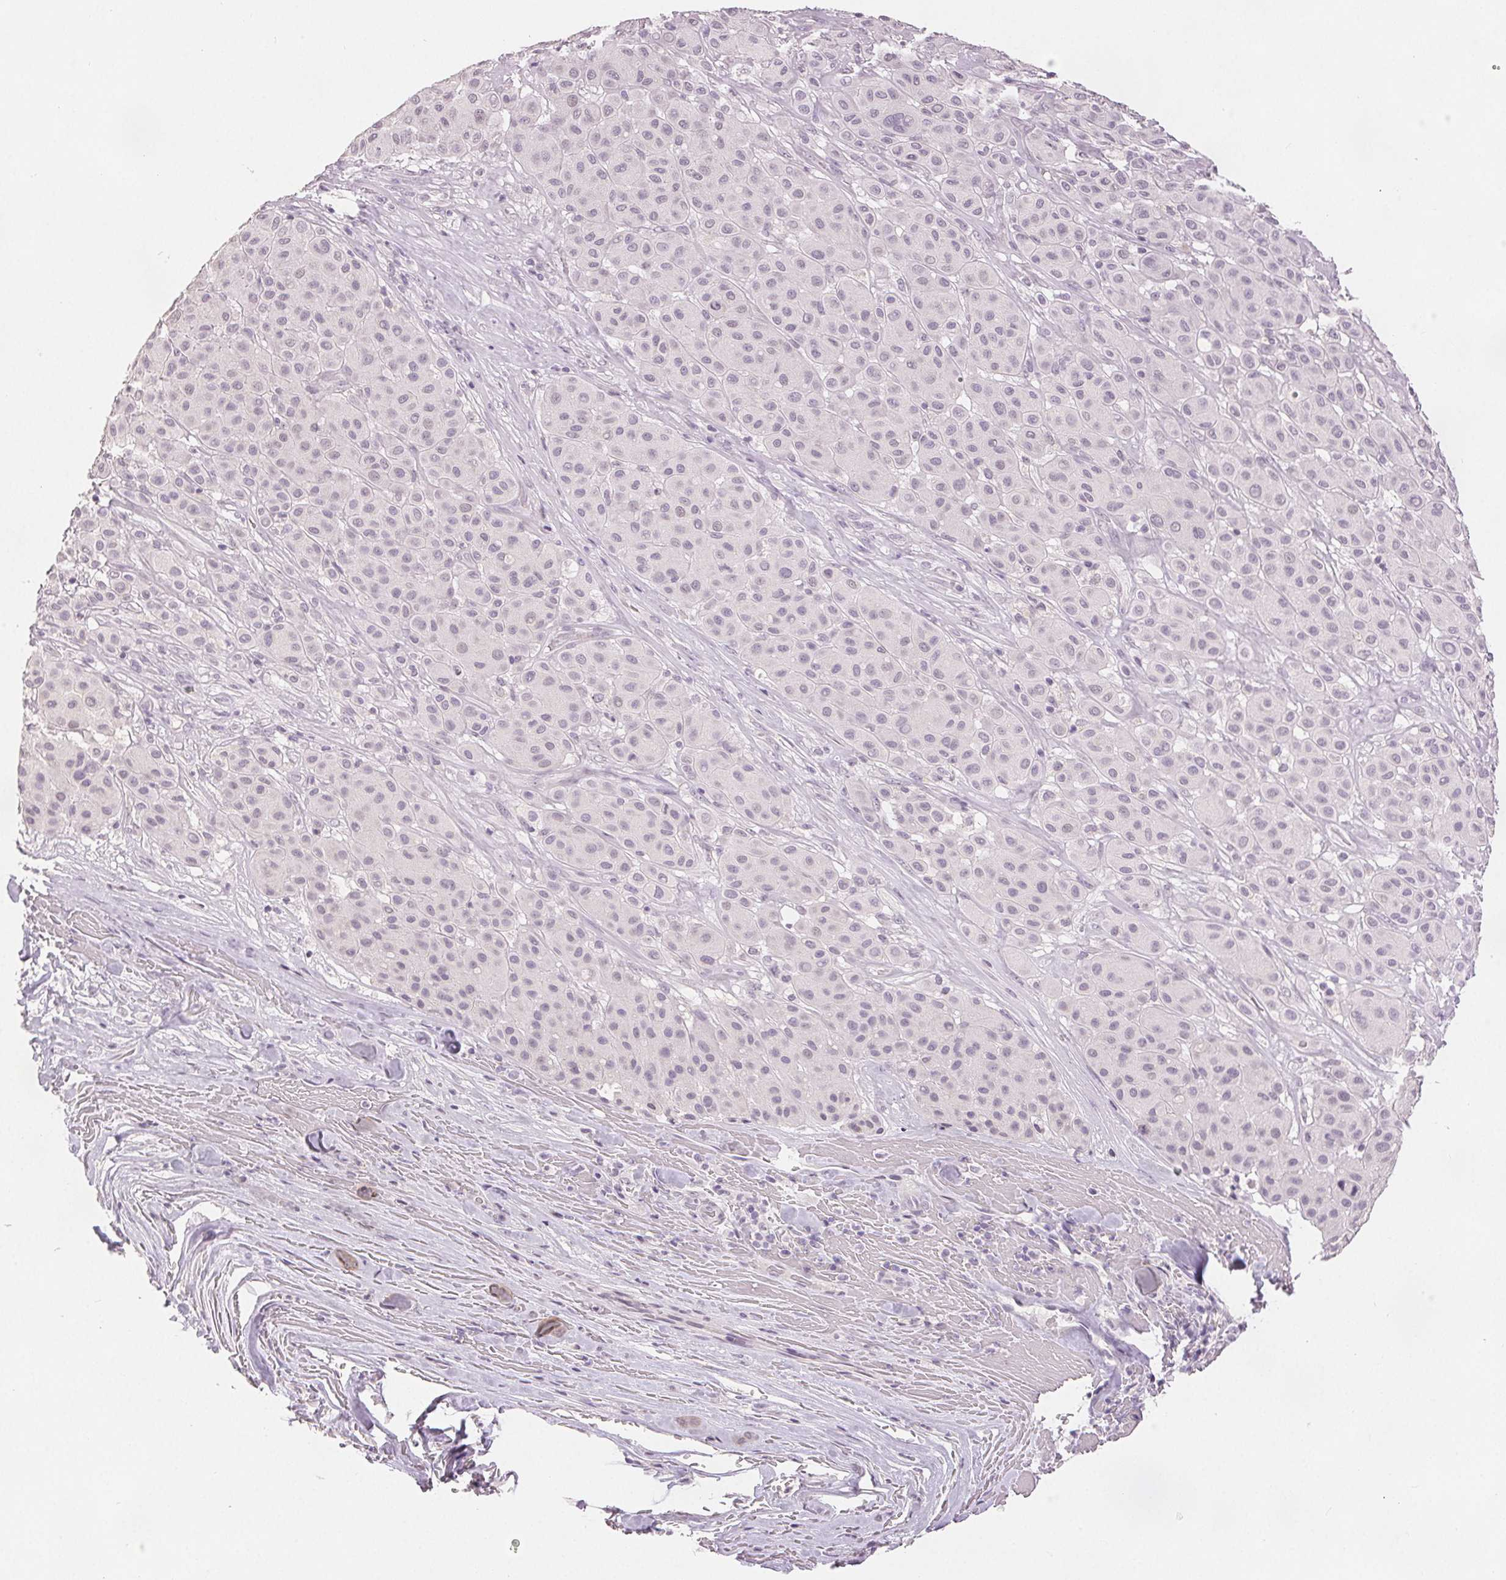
{"staining": {"intensity": "negative", "quantity": "none", "location": "none"}, "tissue": "melanoma", "cell_type": "Tumor cells", "image_type": "cancer", "snomed": [{"axis": "morphology", "description": "Malignant melanoma, Metastatic site"}, {"axis": "topography", "description": "Smooth muscle"}], "caption": "Immunohistochemical staining of human malignant melanoma (metastatic site) exhibits no significant staining in tumor cells.", "gene": "SLC27A5", "patient": {"sex": "male", "age": 41}}